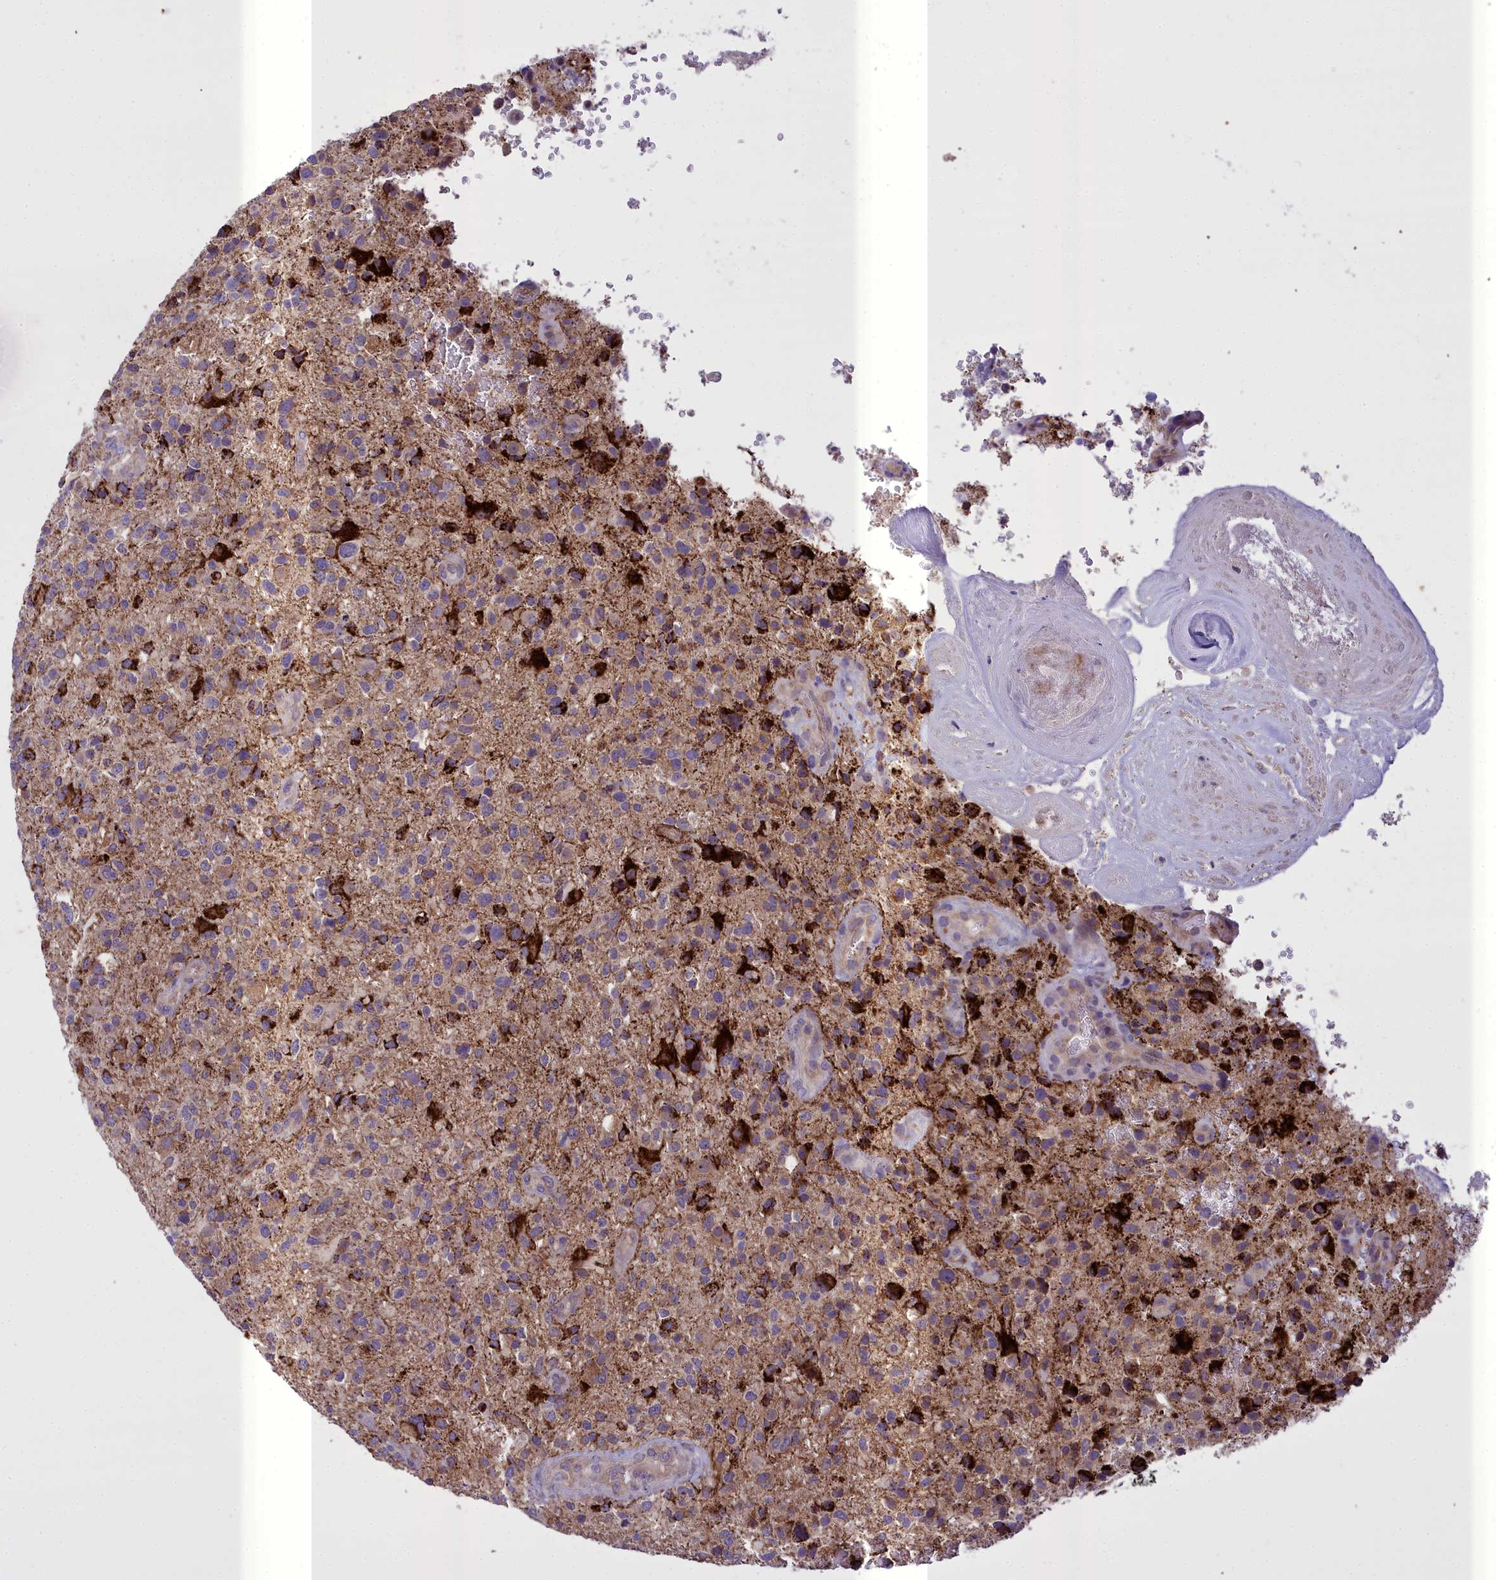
{"staining": {"intensity": "strong", "quantity": "<25%", "location": "cytoplasmic/membranous"}, "tissue": "glioma", "cell_type": "Tumor cells", "image_type": "cancer", "snomed": [{"axis": "morphology", "description": "Glioma, malignant, High grade"}, {"axis": "topography", "description": "Brain"}], "caption": "An image showing strong cytoplasmic/membranous positivity in about <25% of tumor cells in malignant high-grade glioma, as visualized by brown immunohistochemical staining.", "gene": "TBC1D24", "patient": {"sex": "male", "age": 47}}